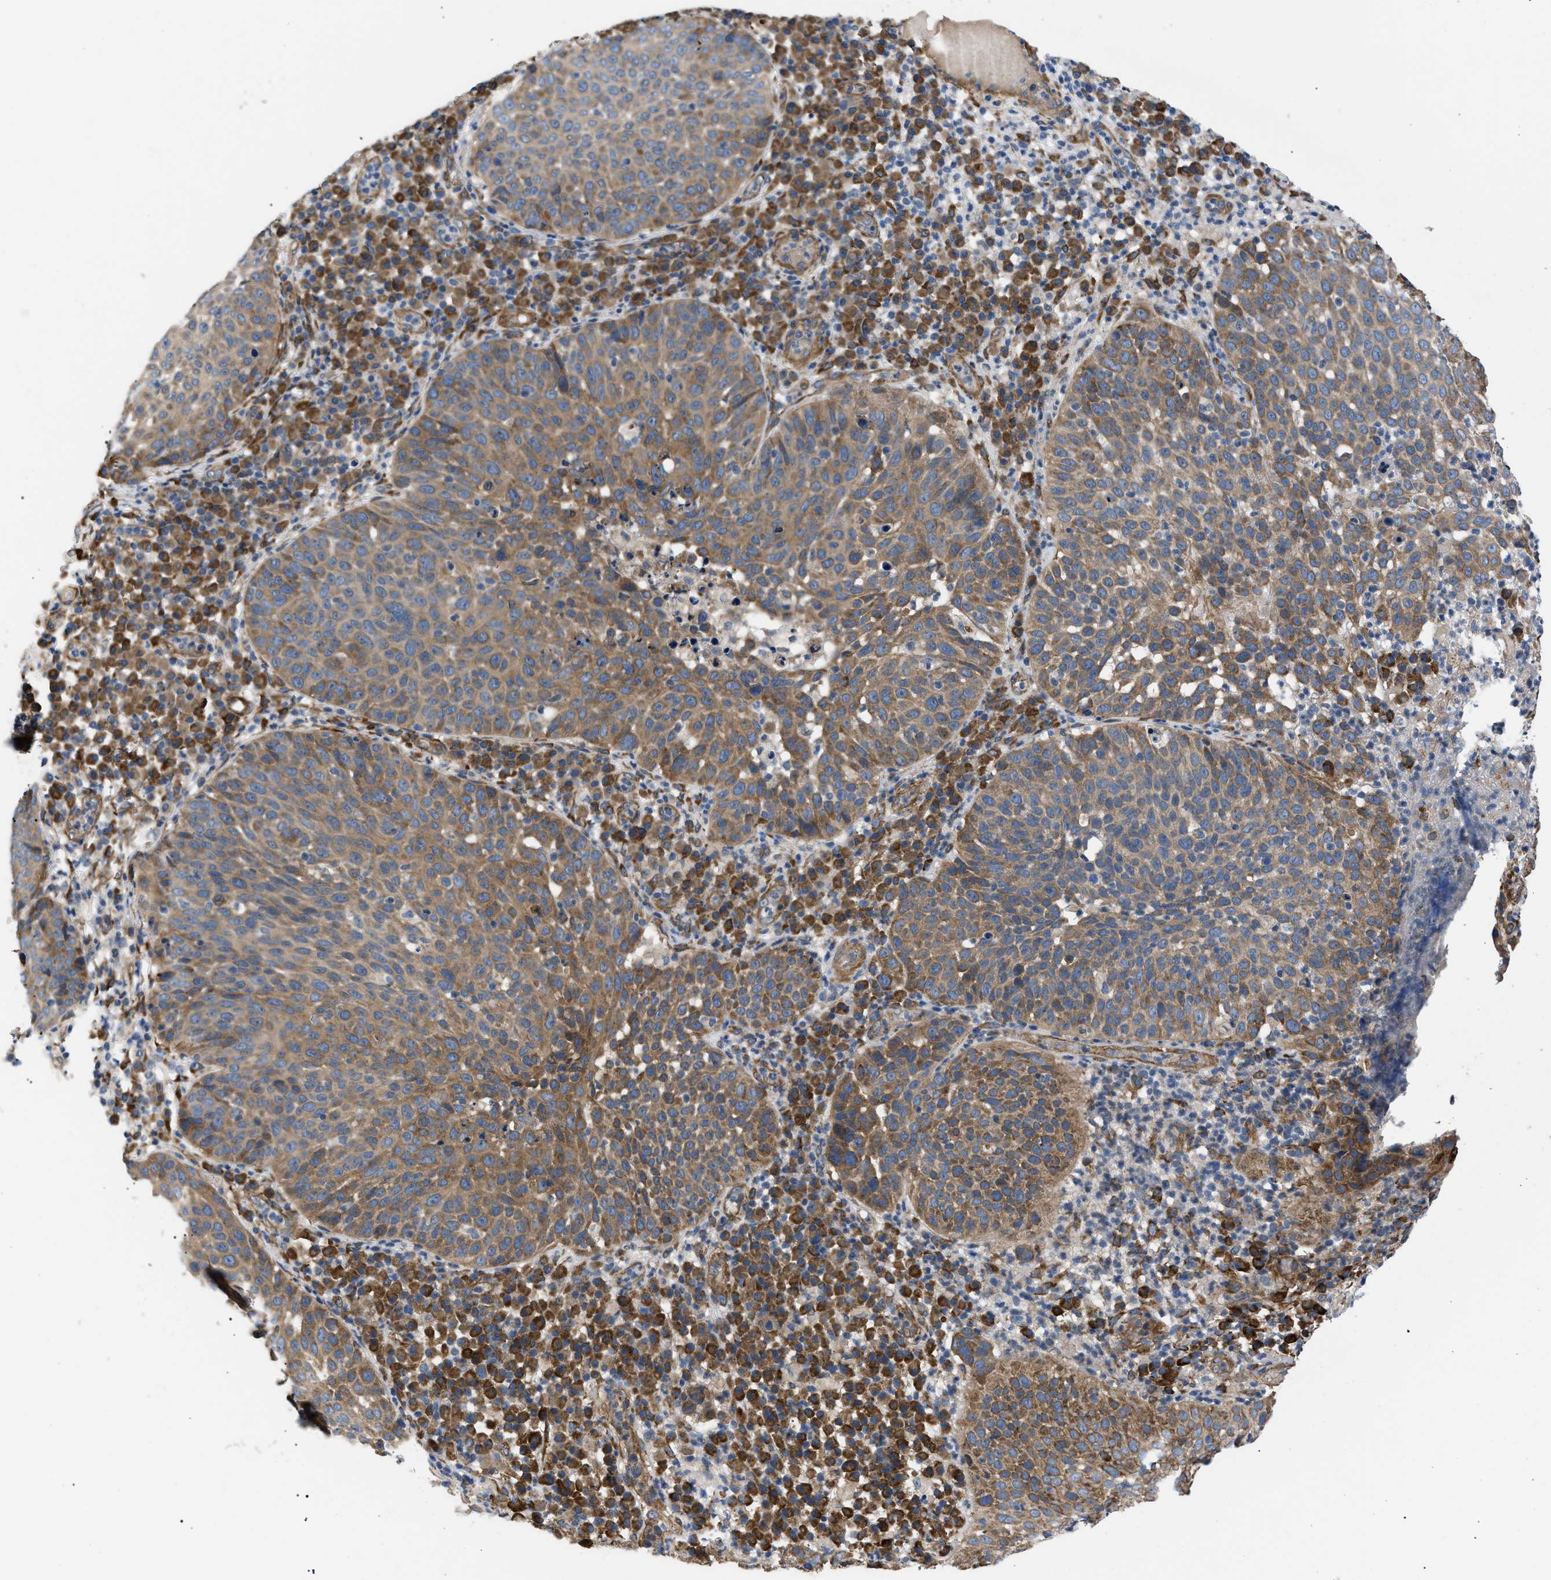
{"staining": {"intensity": "moderate", "quantity": ">75%", "location": "cytoplasmic/membranous"}, "tissue": "skin cancer", "cell_type": "Tumor cells", "image_type": "cancer", "snomed": [{"axis": "morphology", "description": "Squamous cell carcinoma in situ, NOS"}, {"axis": "morphology", "description": "Squamous cell carcinoma, NOS"}, {"axis": "topography", "description": "Skin"}], "caption": "Protein staining exhibits moderate cytoplasmic/membranous staining in about >75% of tumor cells in skin squamous cell carcinoma.", "gene": "MYO10", "patient": {"sex": "male", "age": 93}}